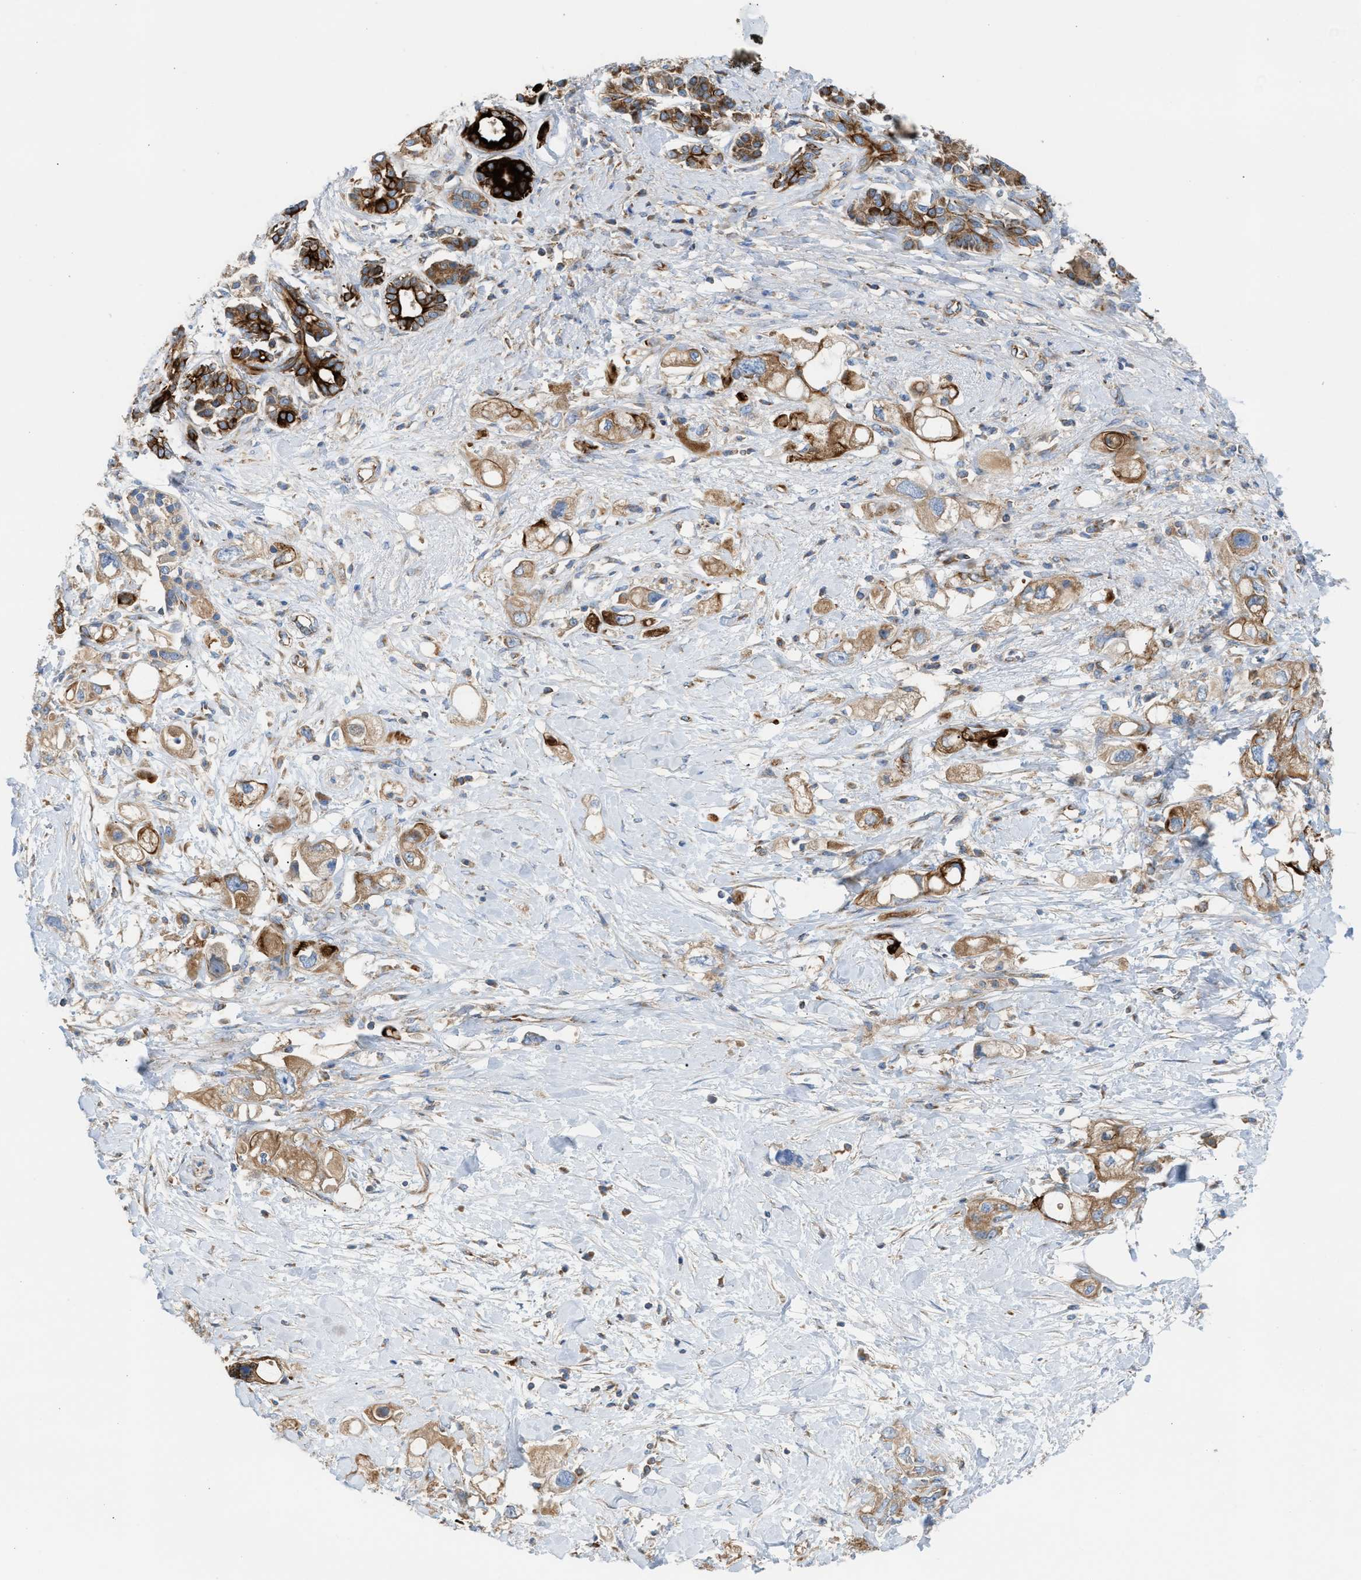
{"staining": {"intensity": "moderate", "quantity": ">75%", "location": "cytoplasmic/membranous"}, "tissue": "pancreatic cancer", "cell_type": "Tumor cells", "image_type": "cancer", "snomed": [{"axis": "morphology", "description": "Adenocarcinoma, NOS"}, {"axis": "topography", "description": "Pancreas"}], "caption": "About >75% of tumor cells in human pancreatic adenocarcinoma show moderate cytoplasmic/membranous protein positivity as visualized by brown immunohistochemical staining.", "gene": "TBC1D15", "patient": {"sex": "female", "age": 56}}